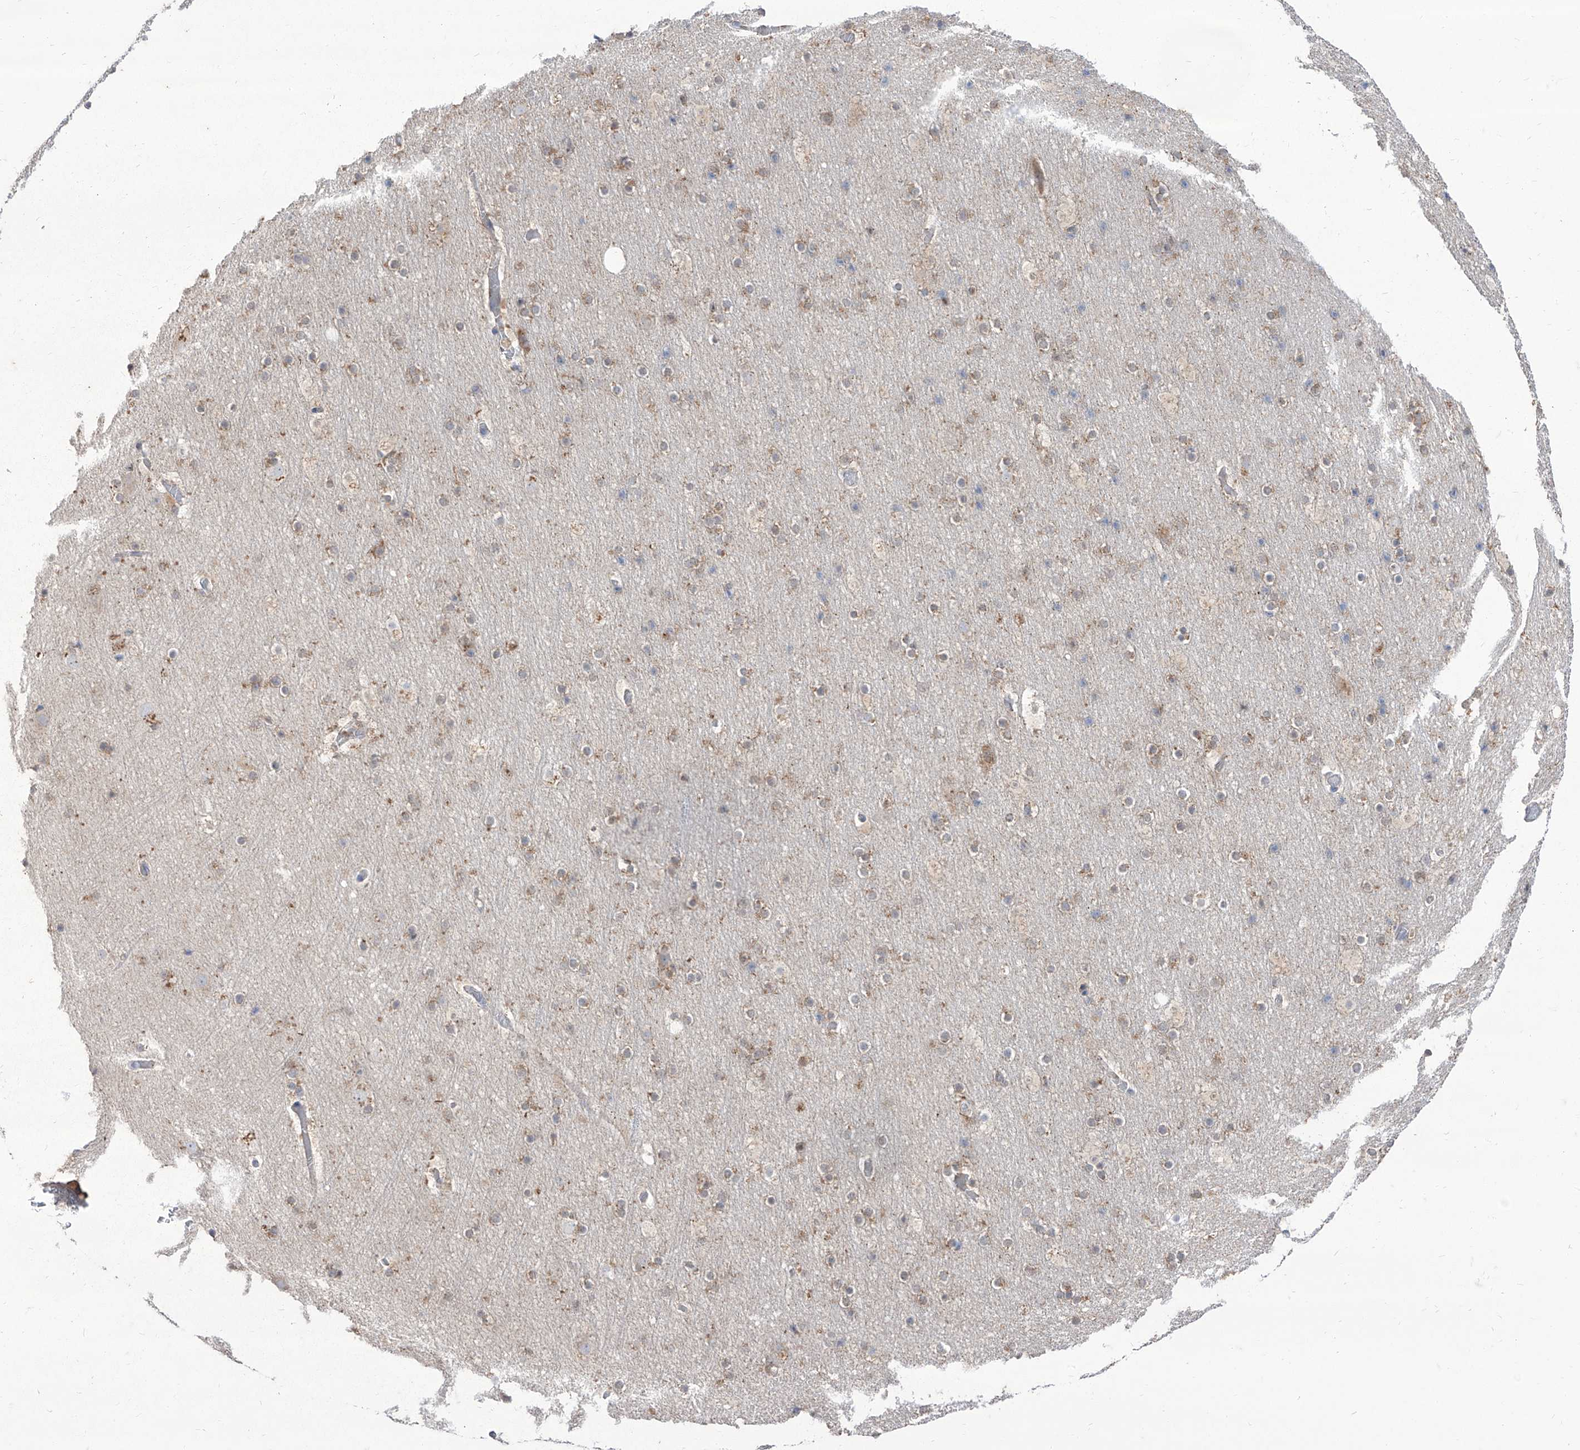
{"staining": {"intensity": "negative", "quantity": "none", "location": "none"}, "tissue": "cerebral cortex", "cell_type": "Endothelial cells", "image_type": "normal", "snomed": [{"axis": "morphology", "description": "Normal tissue, NOS"}, {"axis": "topography", "description": "Cerebral cortex"}], "caption": "IHC histopathology image of normal human cerebral cortex stained for a protein (brown), which demonstrates no expression in endothelial cells.", "gene": "BROX", "patient": {"sex": "male", "age": 57}}